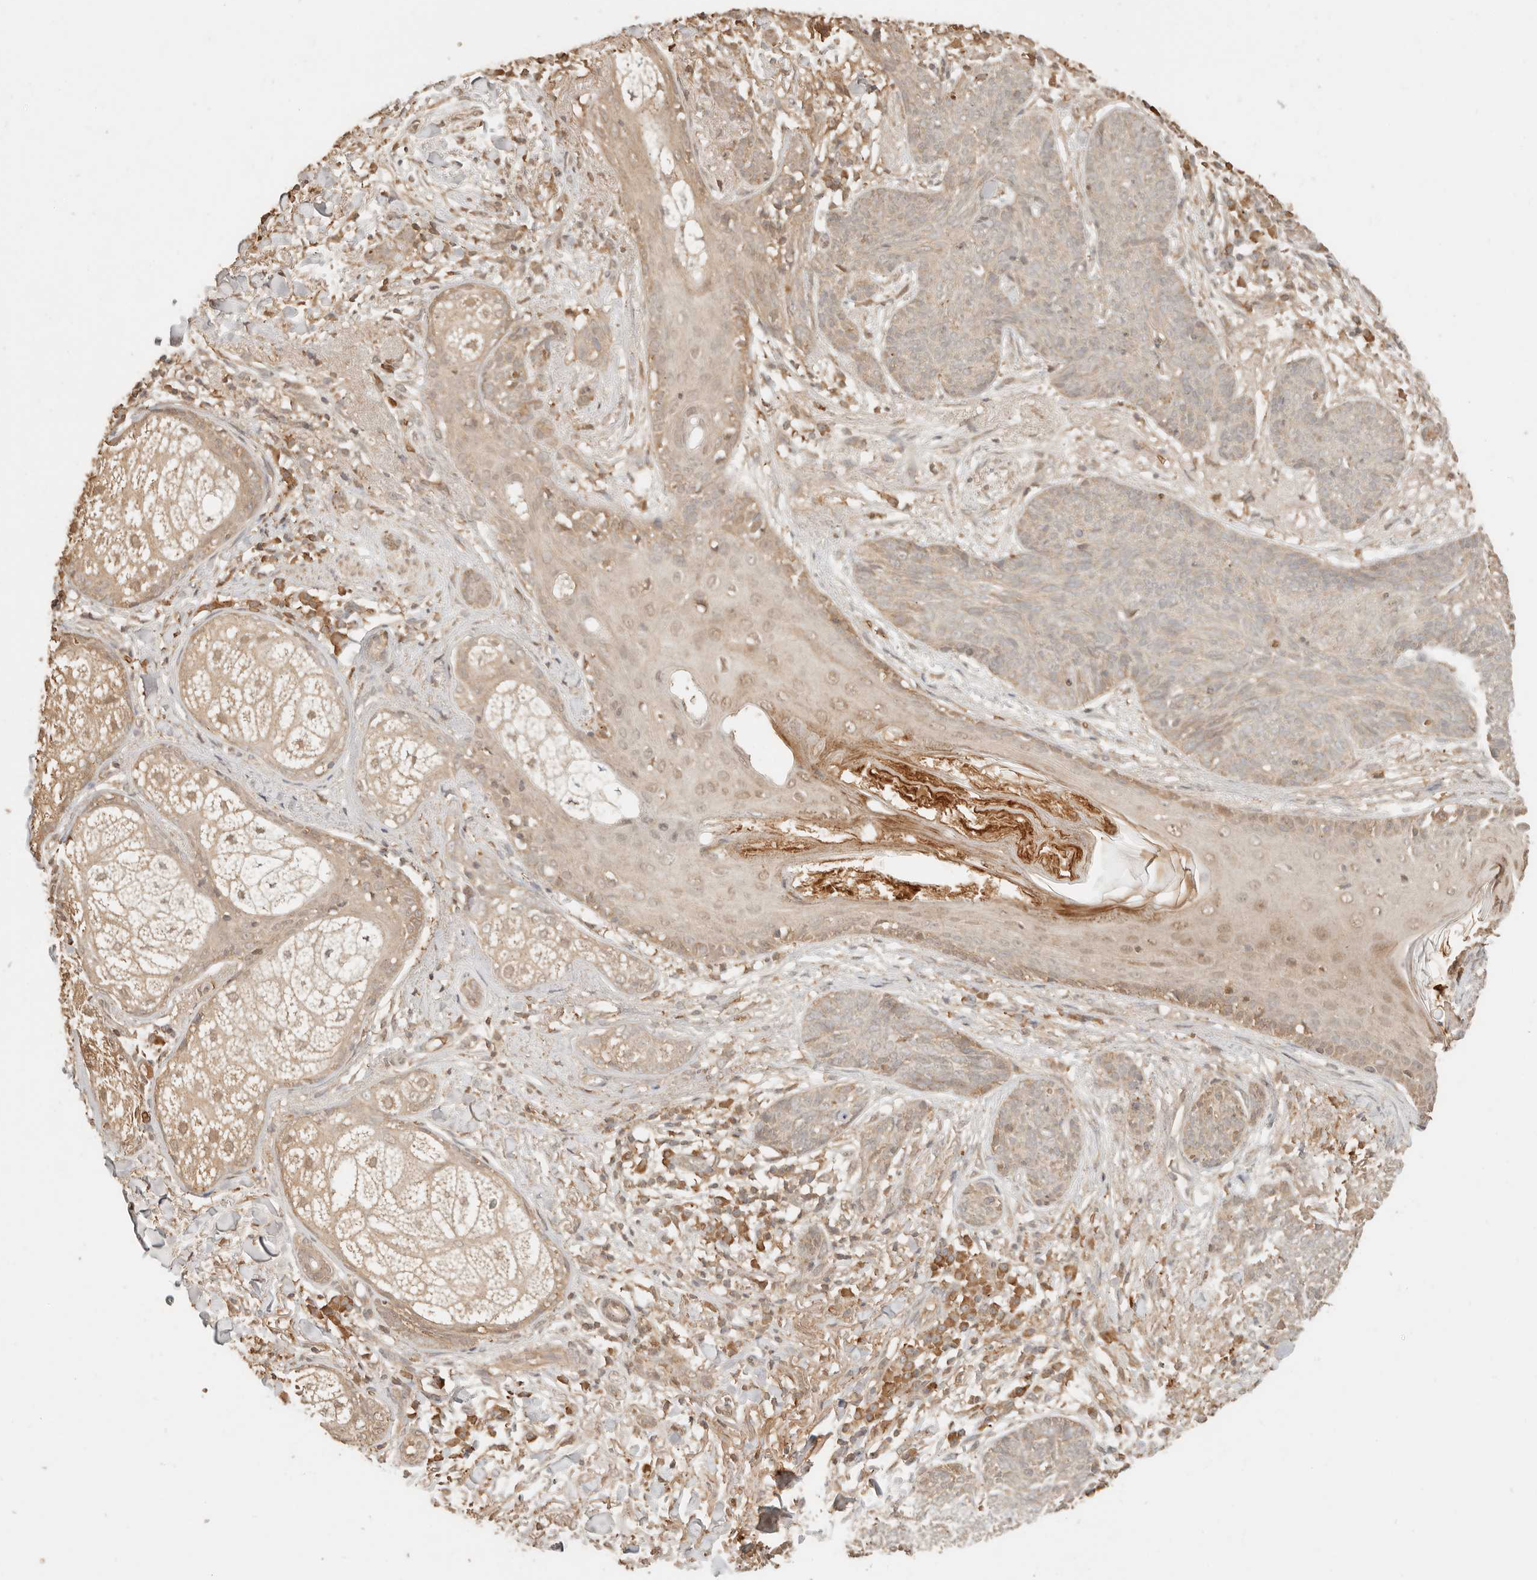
{"staining": {"intensity": "negative", "quantity": "none", "location": "none"}, "tissue": "skin cancer", "cell_type": "Tumor cells", "image_type": "cancer", "snomed": [{"axis": "morphology", "description": "Basal cell carcinoma"}, {"axis": "topography", "description": "Skin"}], "caption": "Skin cancer (basal cell carcinoma) was stained to show a protein in brown. There is no significant staining in tumor cells. The staining is performed using DAB brown chromogen with nuclei counter-stained in using hematoxylin.", "gene": "INTS11", "patient": {"sex": "male", "age": 85}}